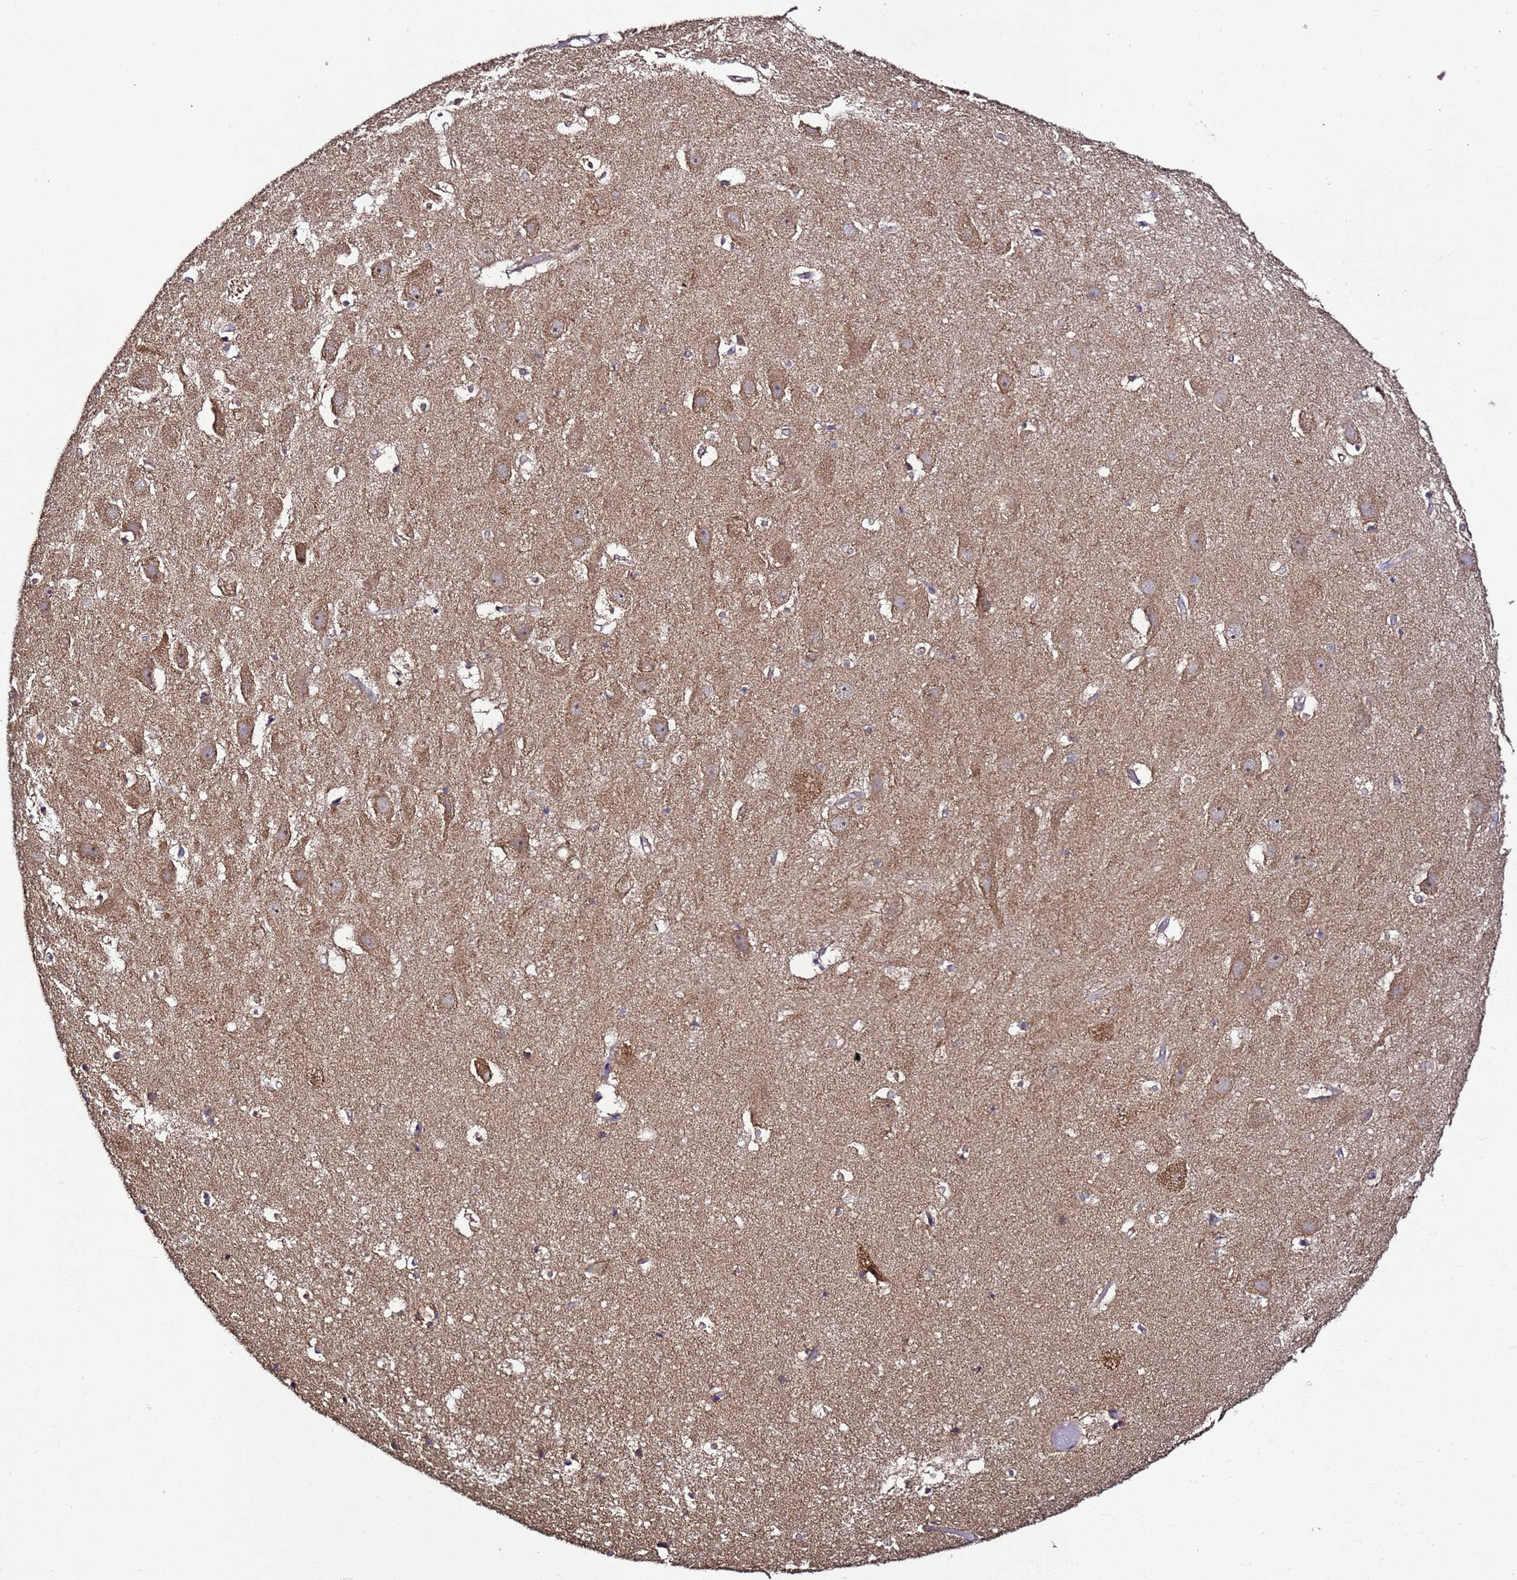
{"staining": {"intensity": "moderate", "quantity": "<25%", "location": "cytoplasmic/membranous"}, "tissue": "hippocampus", "cell_type": "Glial cells", "image_type": "normal", "snomed": [{"axis": "morphology", "description": "Normal tissue, NOS"}, {"axis": "topography", "description": "Hippocampus"}], "caption": "Benign hippocampus was stained to show a protein in brown. There is low levels of moderate cytoplasmic/membranous expression in about <25% of glial cells. (IHC, brightfield microscopy, high magnification).", "gene": "HSPBAP1", "patient": {"sex": "female", "age": 52}}